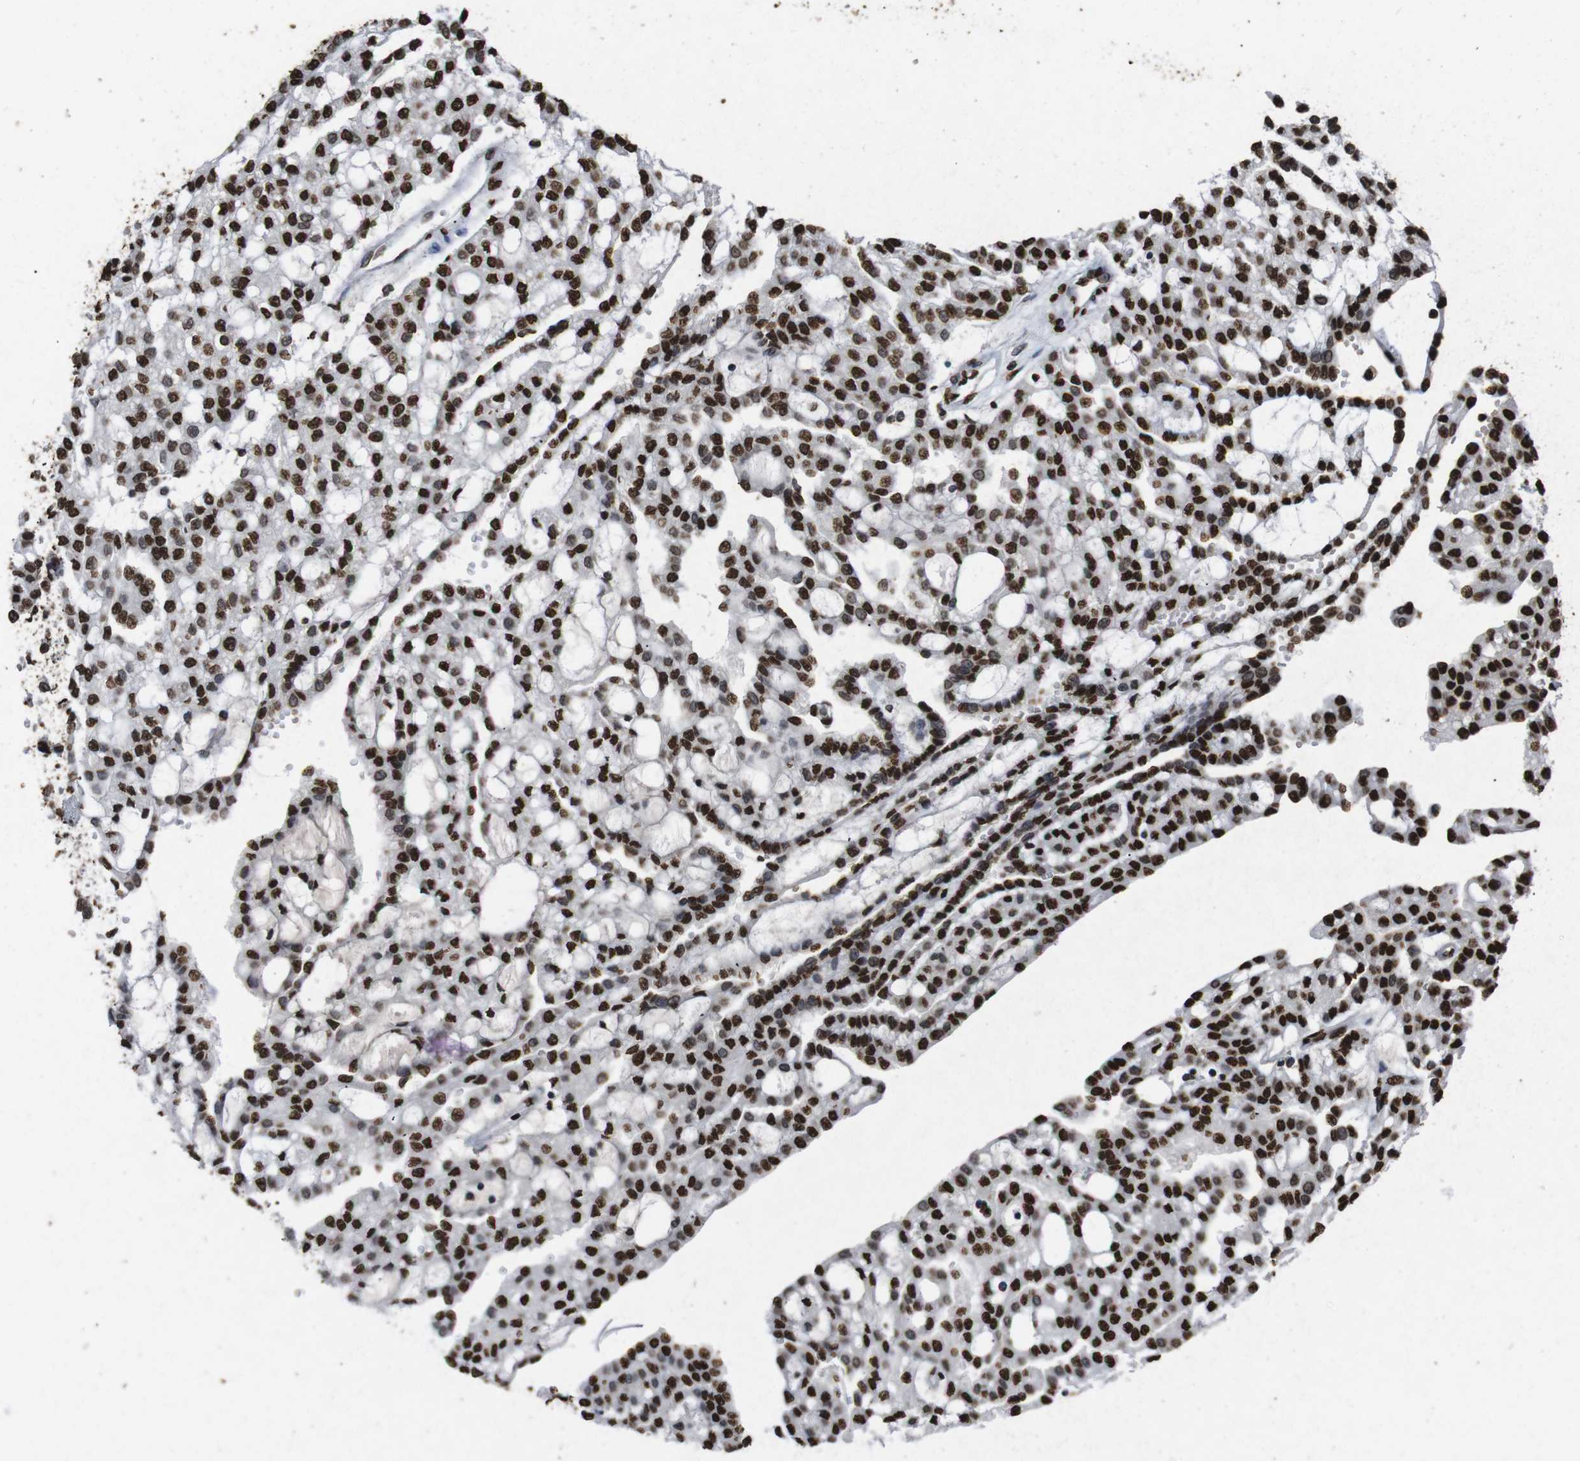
{"staining": {"intensity": "strong", "quantity": ">75%", "location": "nuclear"}, "tissue": "renal cancer", "cell_type": "Tumor cells", "image_type": "cancer", "snomed": [{"axis": "morphology", "description": "Adenocarcinoma, NOS"}, {"axis": "topography", "description": "Kidney"}], "caption": "Human renal cancer stained with a brown dye shows strong nuclear positive expression in approximately >75% of tumor cells.", "gene": "MDM2", "patient": {"sex": "male", "age": 63}}